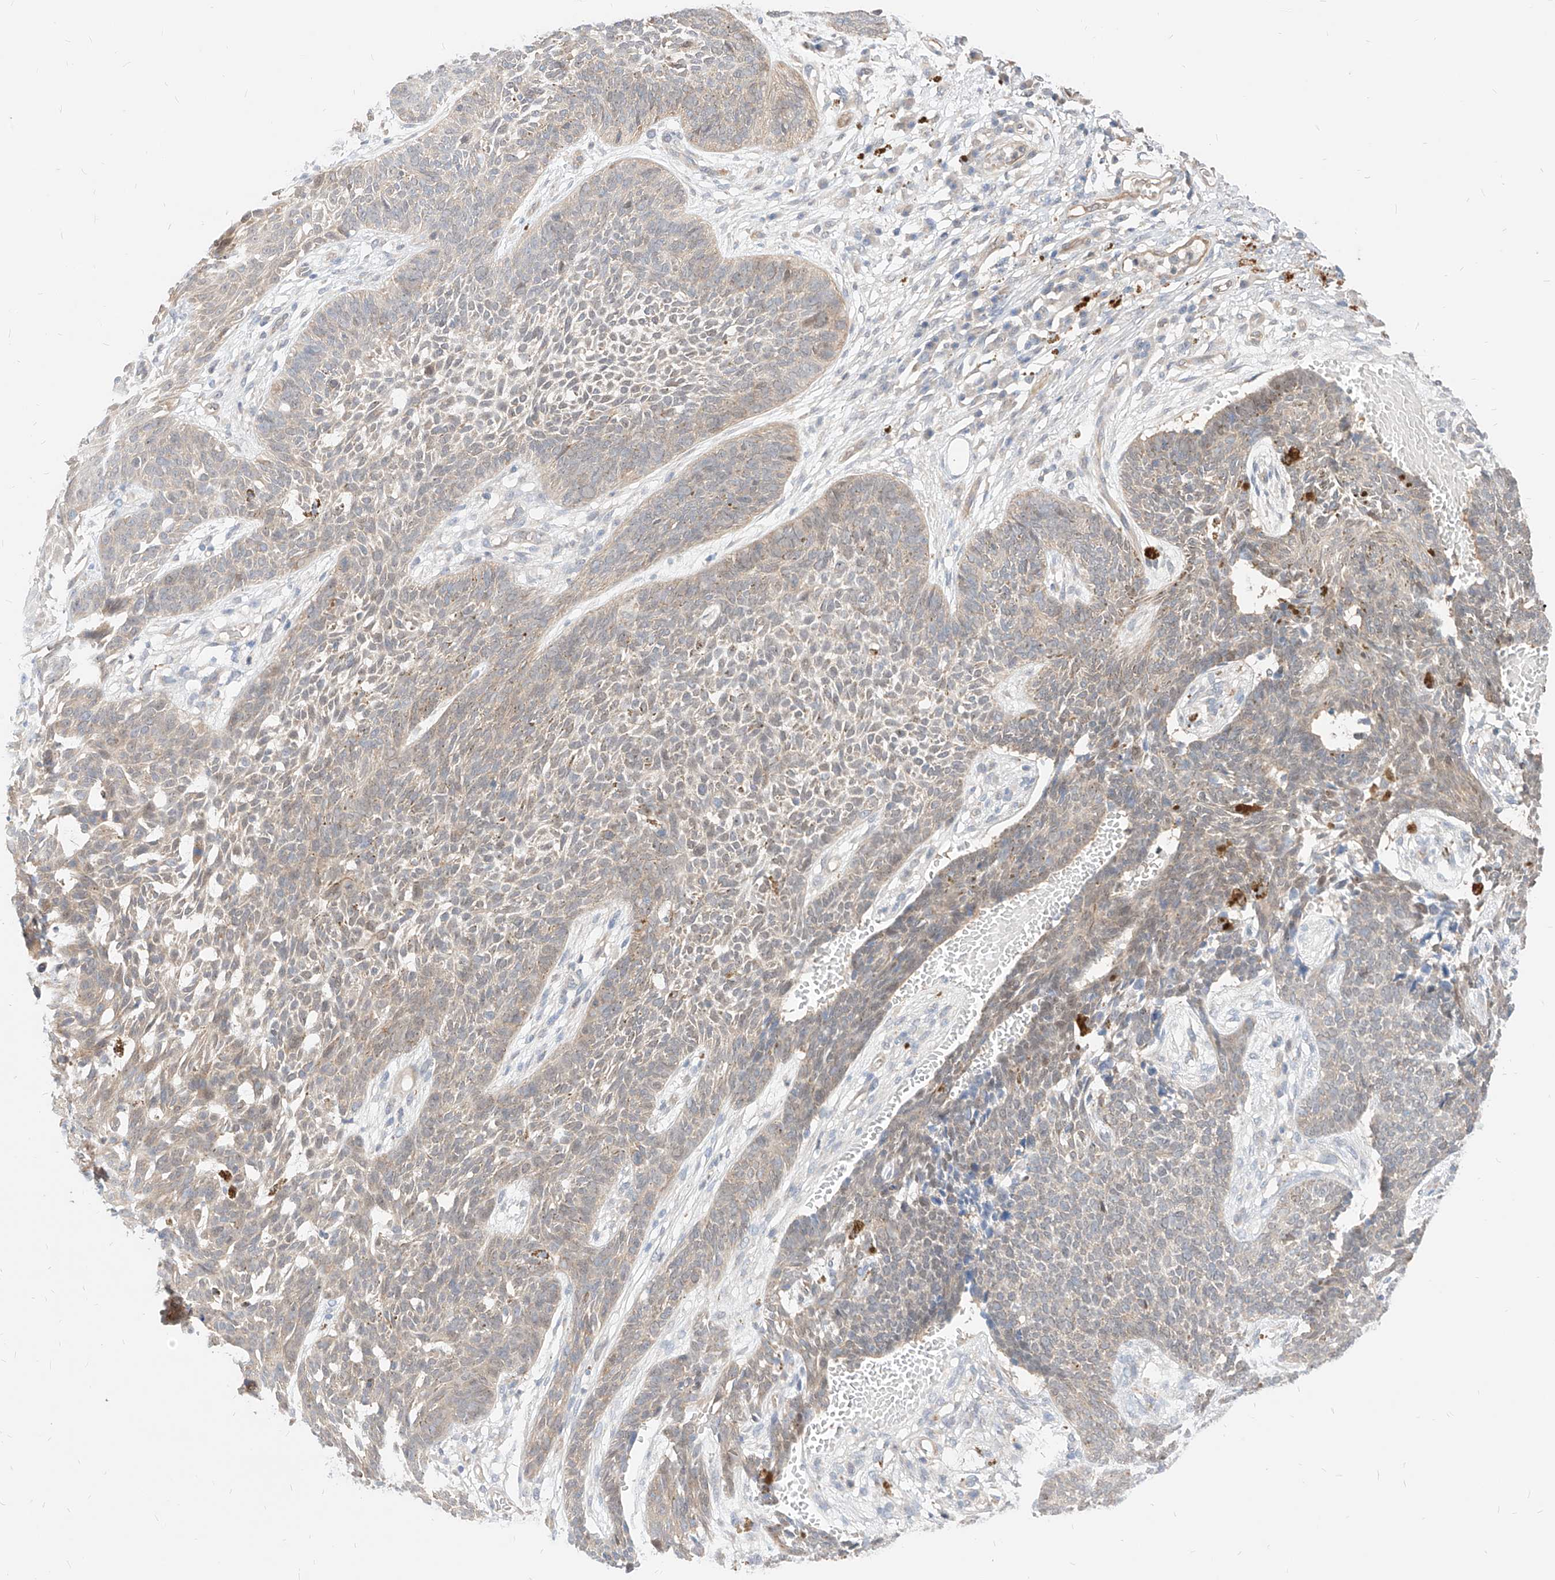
{"staining": {"intensity": "weak", "quantity": "25%-75%", "location": "cytoplasmic/membranous"}, "tissue": "skin cancer", "cell_type": "Tumor cells", "image_type": "cancer", "snomed": [{"axis": "morphology", "description": "Basal cell carcinoma"}, {"axis": "topography", "description": "Skin"}], "caption": "This histopathology image displays immunohistochemistry (IHC) staining of basal cell carcinoma (skin), with low weak cytoplasmic/membranous positivity in approximately 25%-75% of tumor cells.", "gene": "TSNAX", "patient": {"sex": "female", "age": 84}}